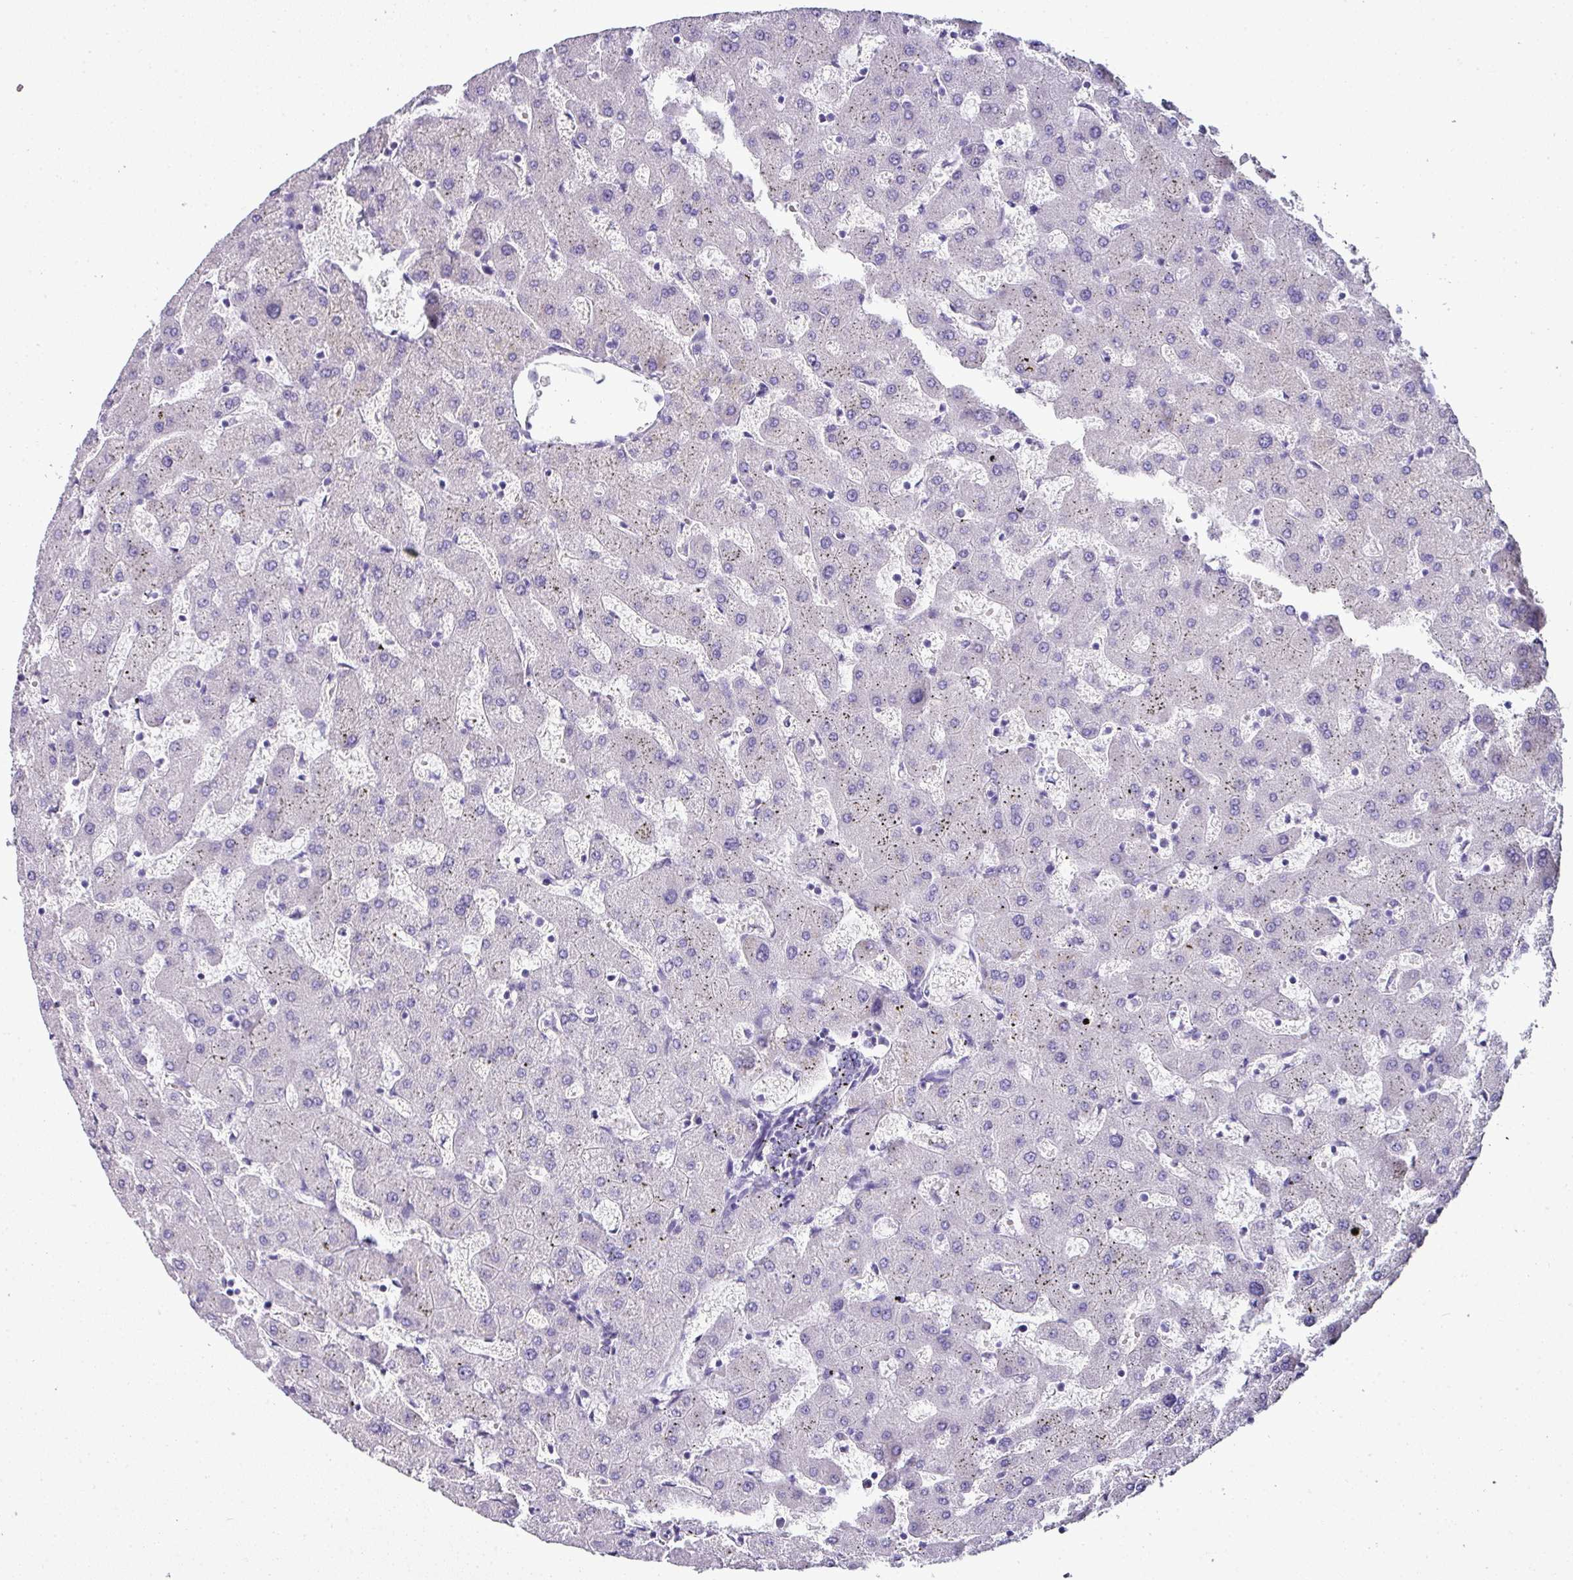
{"staining": {"intensity": "negative", "quantity": "none", "location": "none"}, "tissue": "liver", "cell_type": "Cholangiocytes", "image_type": "normal", "snomed": [{"axis": "morphology", "description": "Normal tissue, NOS"}, {"axis": "topography", "description": "Liver"}], "caption": "Histopathology image shows no protein expression in cholangiocytes of benign liver.", "gene": "NAPSA", "patient": {"sex": "female", "age": 63}}